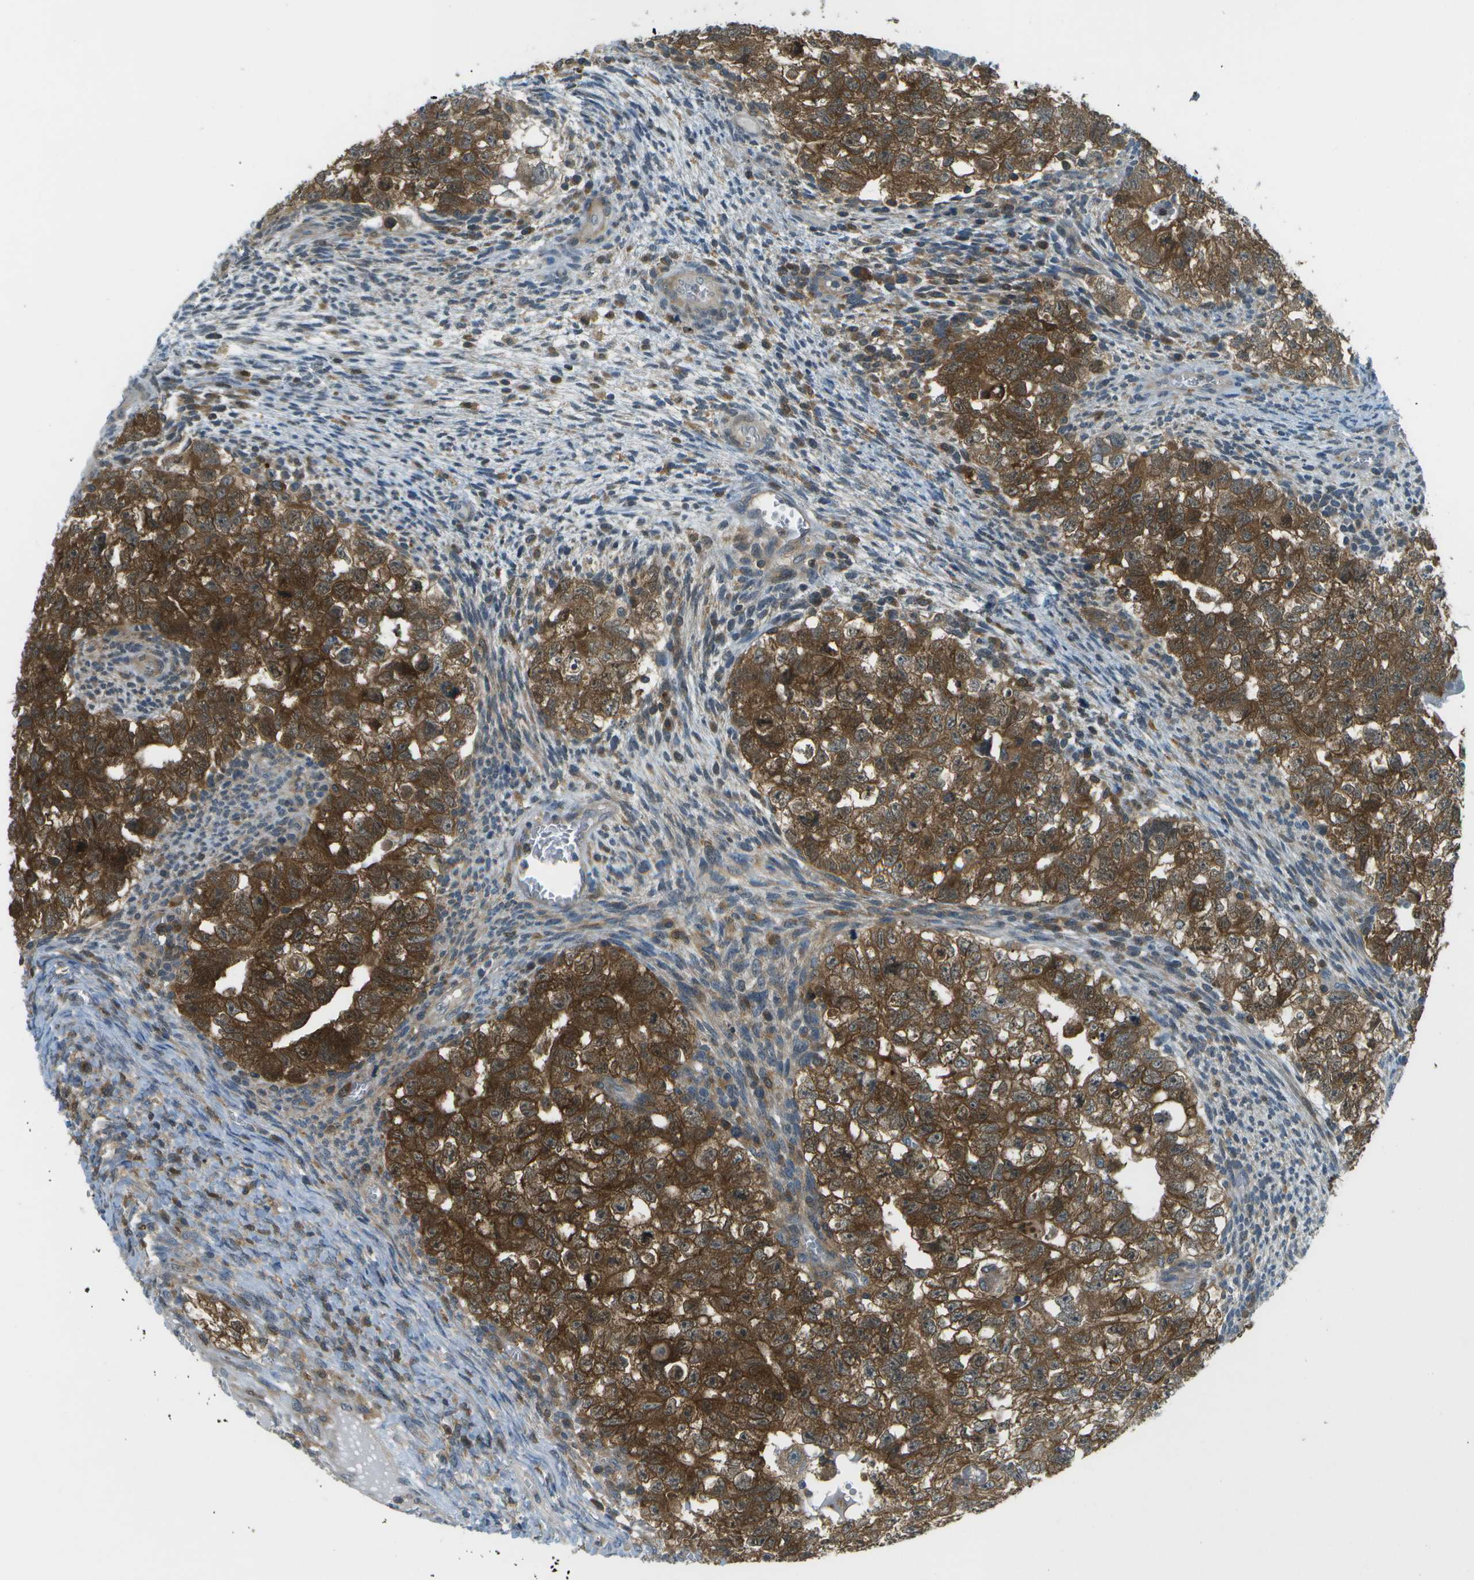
{"staining": {"intensity": "strong", "quantity": ">75%", "location": "cytoplasmic/membranous"}, "tissue": "testis cancer", "cell_type": "Tumor cells", "image_type": "cancer", "snomed": [{"axis": "morphology", "description": "Seminoma, NOS"}, {"axis": "morphology", "description": "Carcinoma, Embryonal, NOS"}, {"axis": "topography", "description": "Testis"}], "caption": "IHC photomicrograph of embryonal carcinoma (testis) stained for a protein (brown), which shows high levels of strong cytoplasmic/membranous staining in approximately >75% of tumor cells.", "gene": "CDH23", "patient": {"sex": "male", "age": 38}}